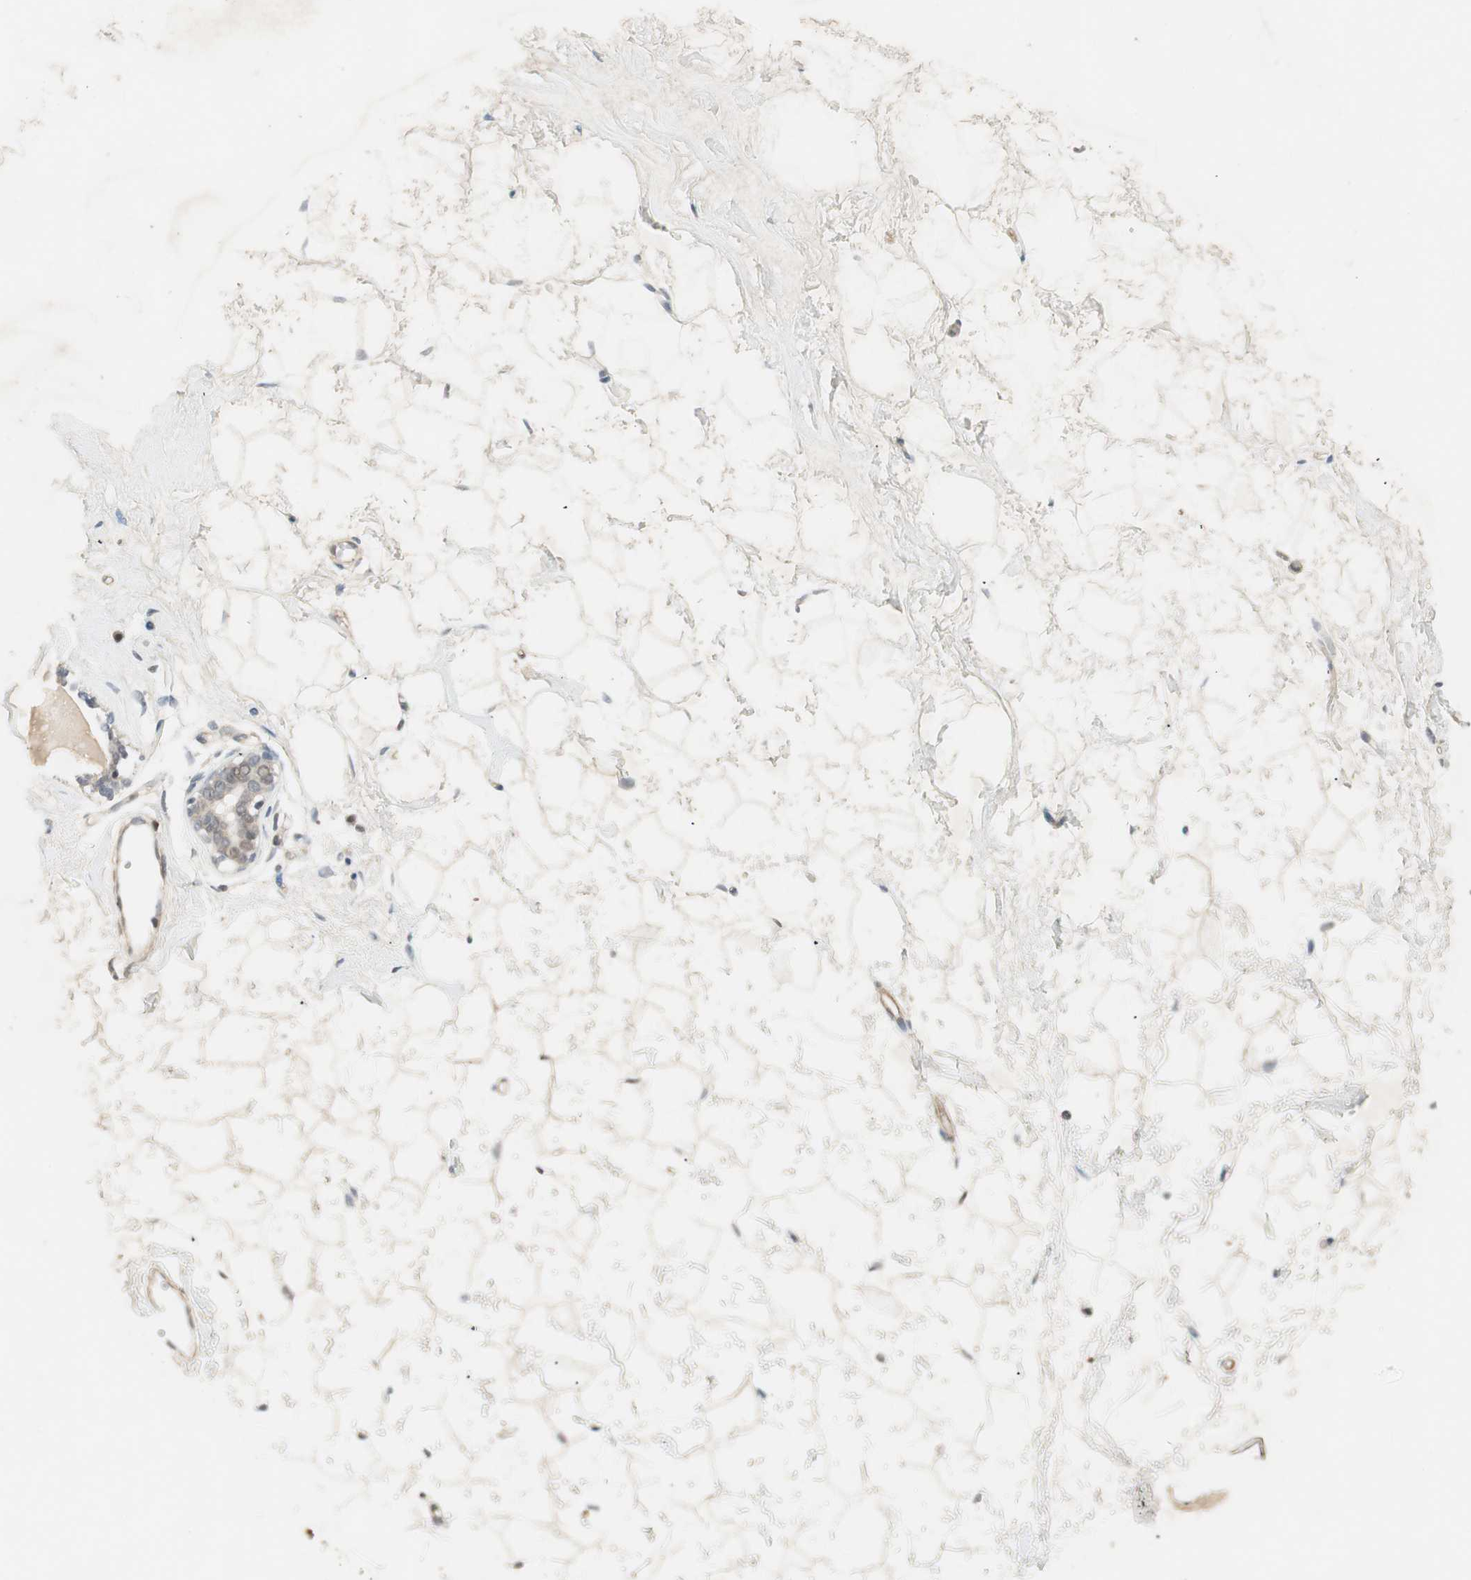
{"staining": {"intensity": "negative", "quantity": "none", "location": "none"}, "tissue": "breast", "cell_type": "Adipocytes", "image_type": "normal", "snomed": [{"axis": "morphology", "description": "Normal tissue, NOS"}, {"axis": "topography", "description": "Breast"}], "caption": "The image displays no staining of adipocytes in unremarkable breast.", "gene": "RNGTT", "patient": {"sex": "female", "age": 23}}